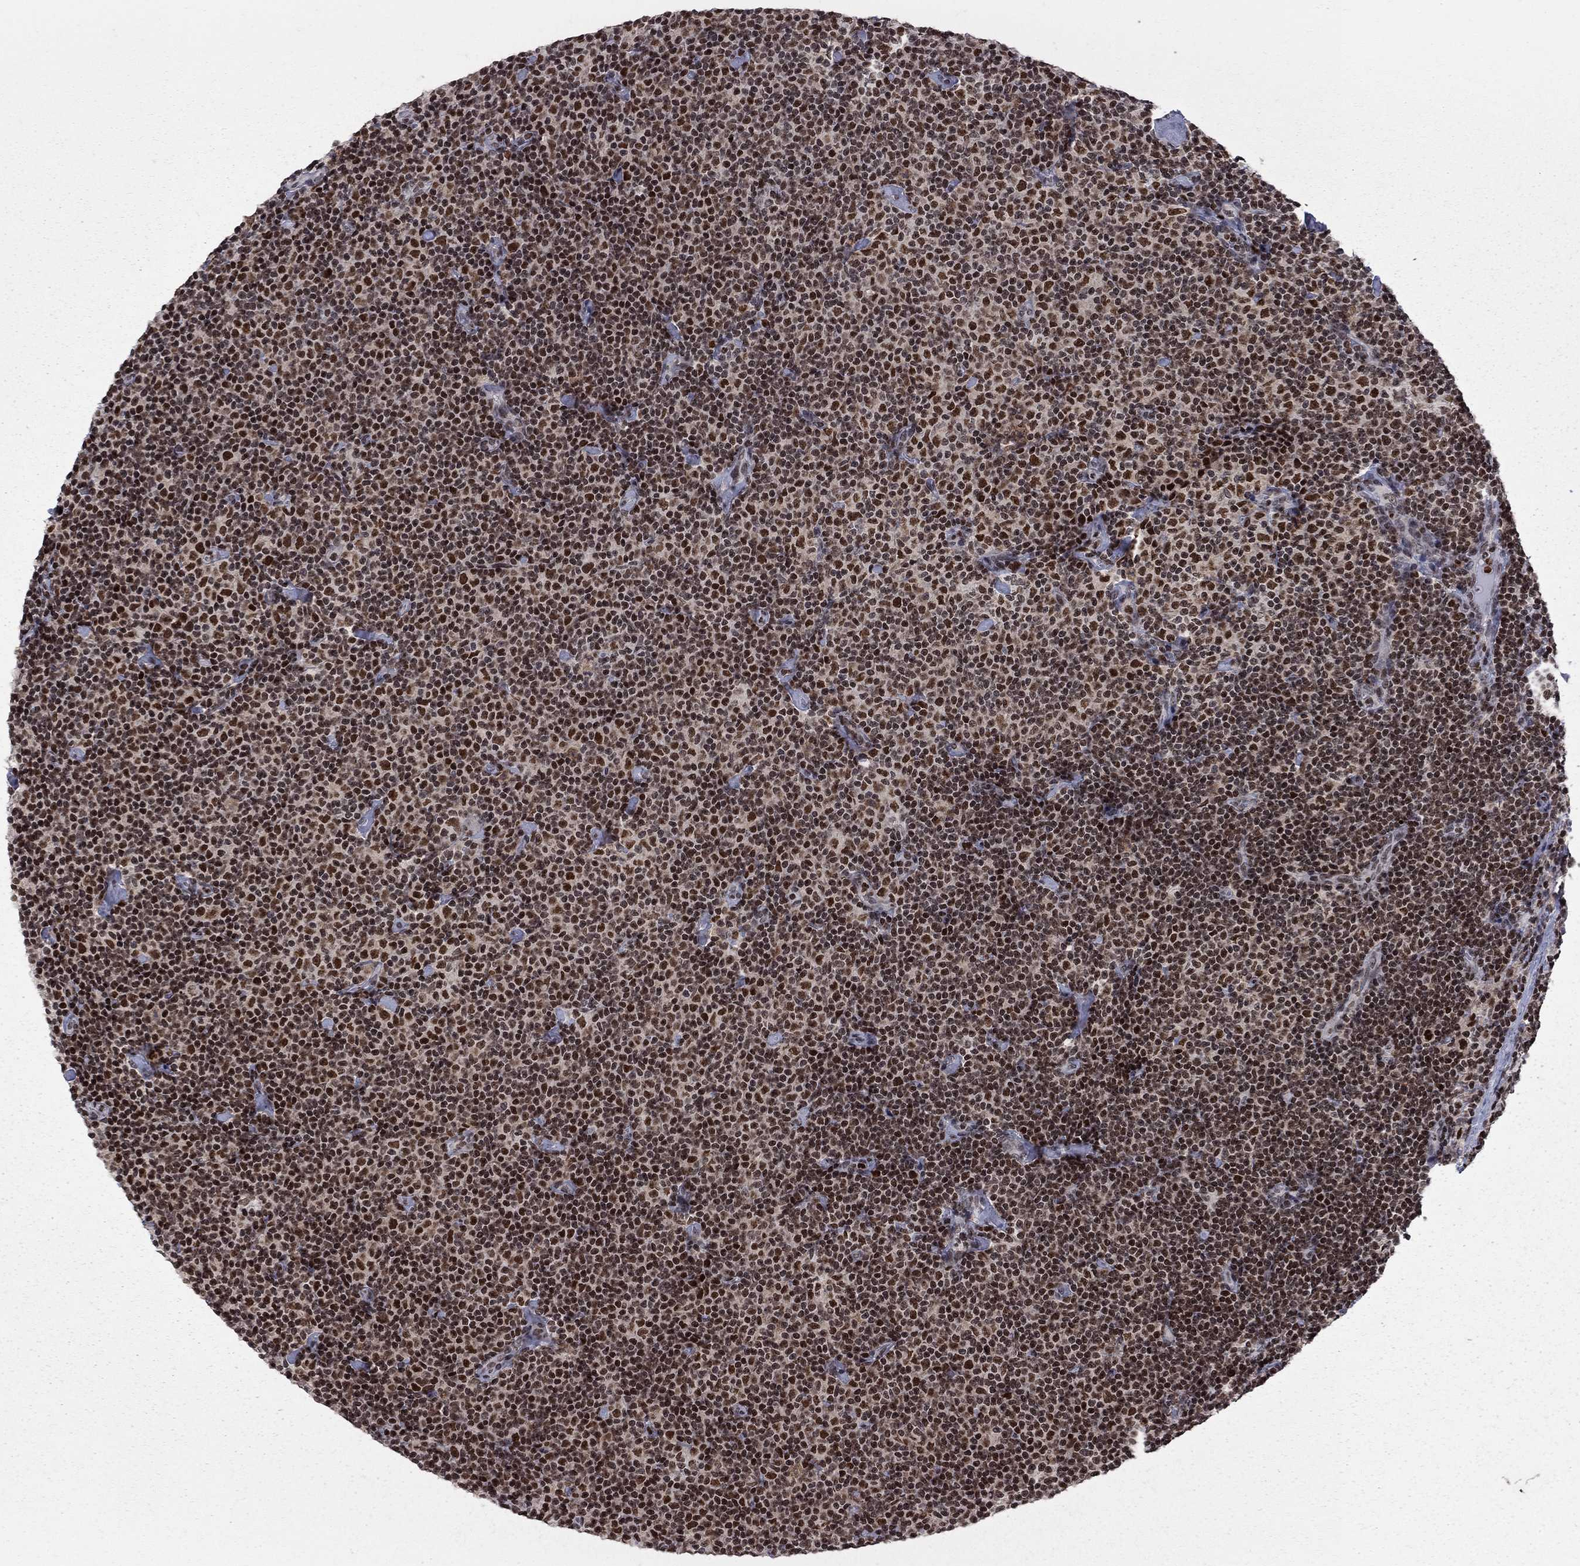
{"staining": {"intensity": "strong", "quantity": ">75%", "location": "nuclear"}, "tissue": "lymphoma", "cell_type": "Tumor cells", "image_type": "cancer", "snomed": [{"axis": "morphology", "description": "Malignant lymphoma, non-Hodgkin's type, Low grade"}, {"axis": "topography", "description": "Lymph node"}], "caption": "Protein staining demonstrates strong nuclear expression in about >75% of tumor cells in malignant lymphoma, non-Hodgkin's type (low-grade).", "gene": "RNASEH2C", "patient": {"sex": "male", "age": 81}}